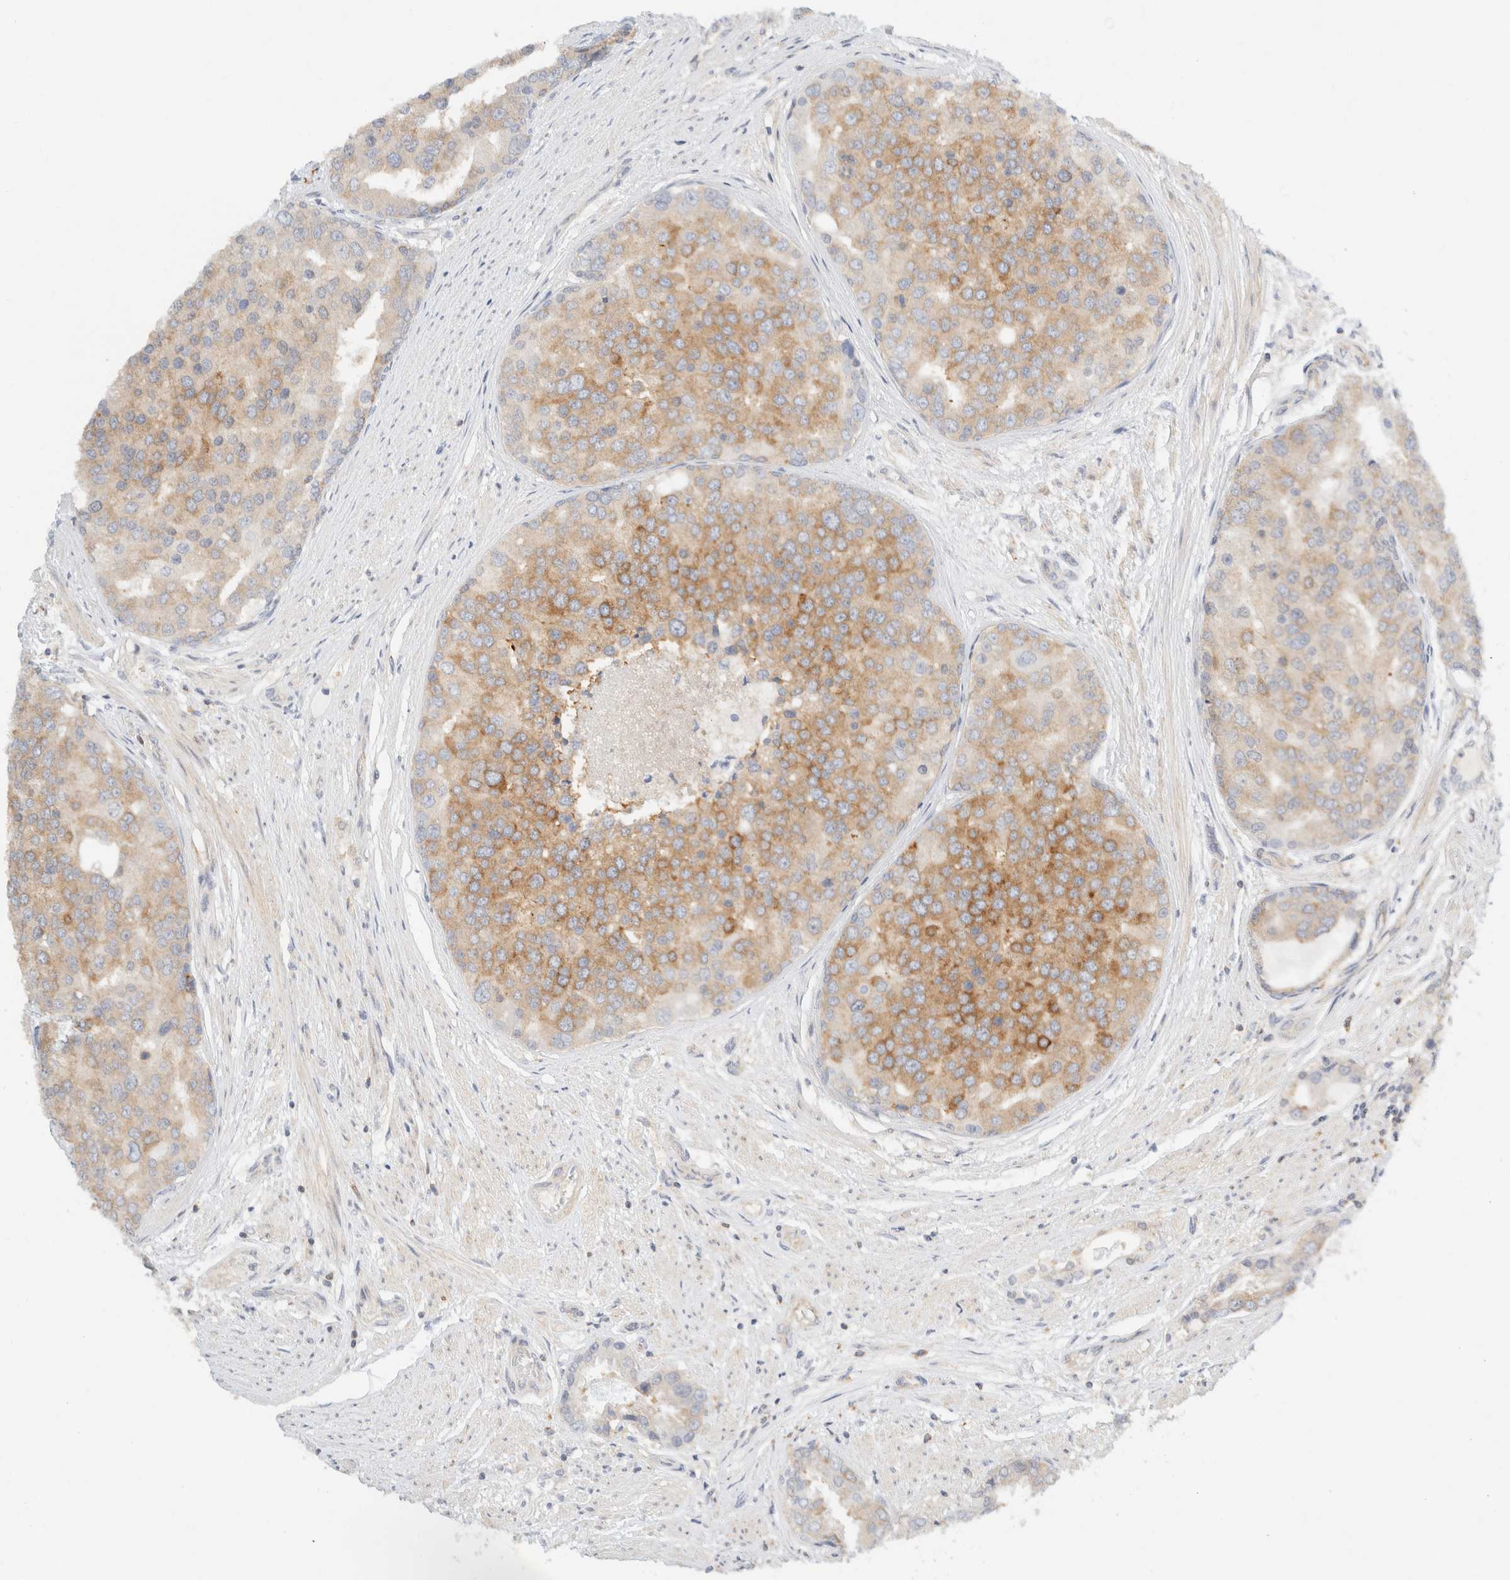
{"staining": {"intensity": "moderate", "quantity": "25%-75%", "location": "cytoplasmic/membranous"}, "tissue": "prostate cancer", "cell_type": "Tumor cells", "image_type": "cancer", "snomed": [{"axis": "morphology", "description": "Adenocarcinoma, High grade"}, {"axis": "topography", "description": "Prostate"}], "caption": "DAB (3,3'-diaminobenzidine) immunohistochemical staining of prostate cancer (adenocarcinoma (high-grade)) demonstrates moderate cytoplasmic/membranous protein staining in about 25%-75% of tumor cells.", "gene": "SH3GLB2", "patient": {"sex": "male", "age": 50}}